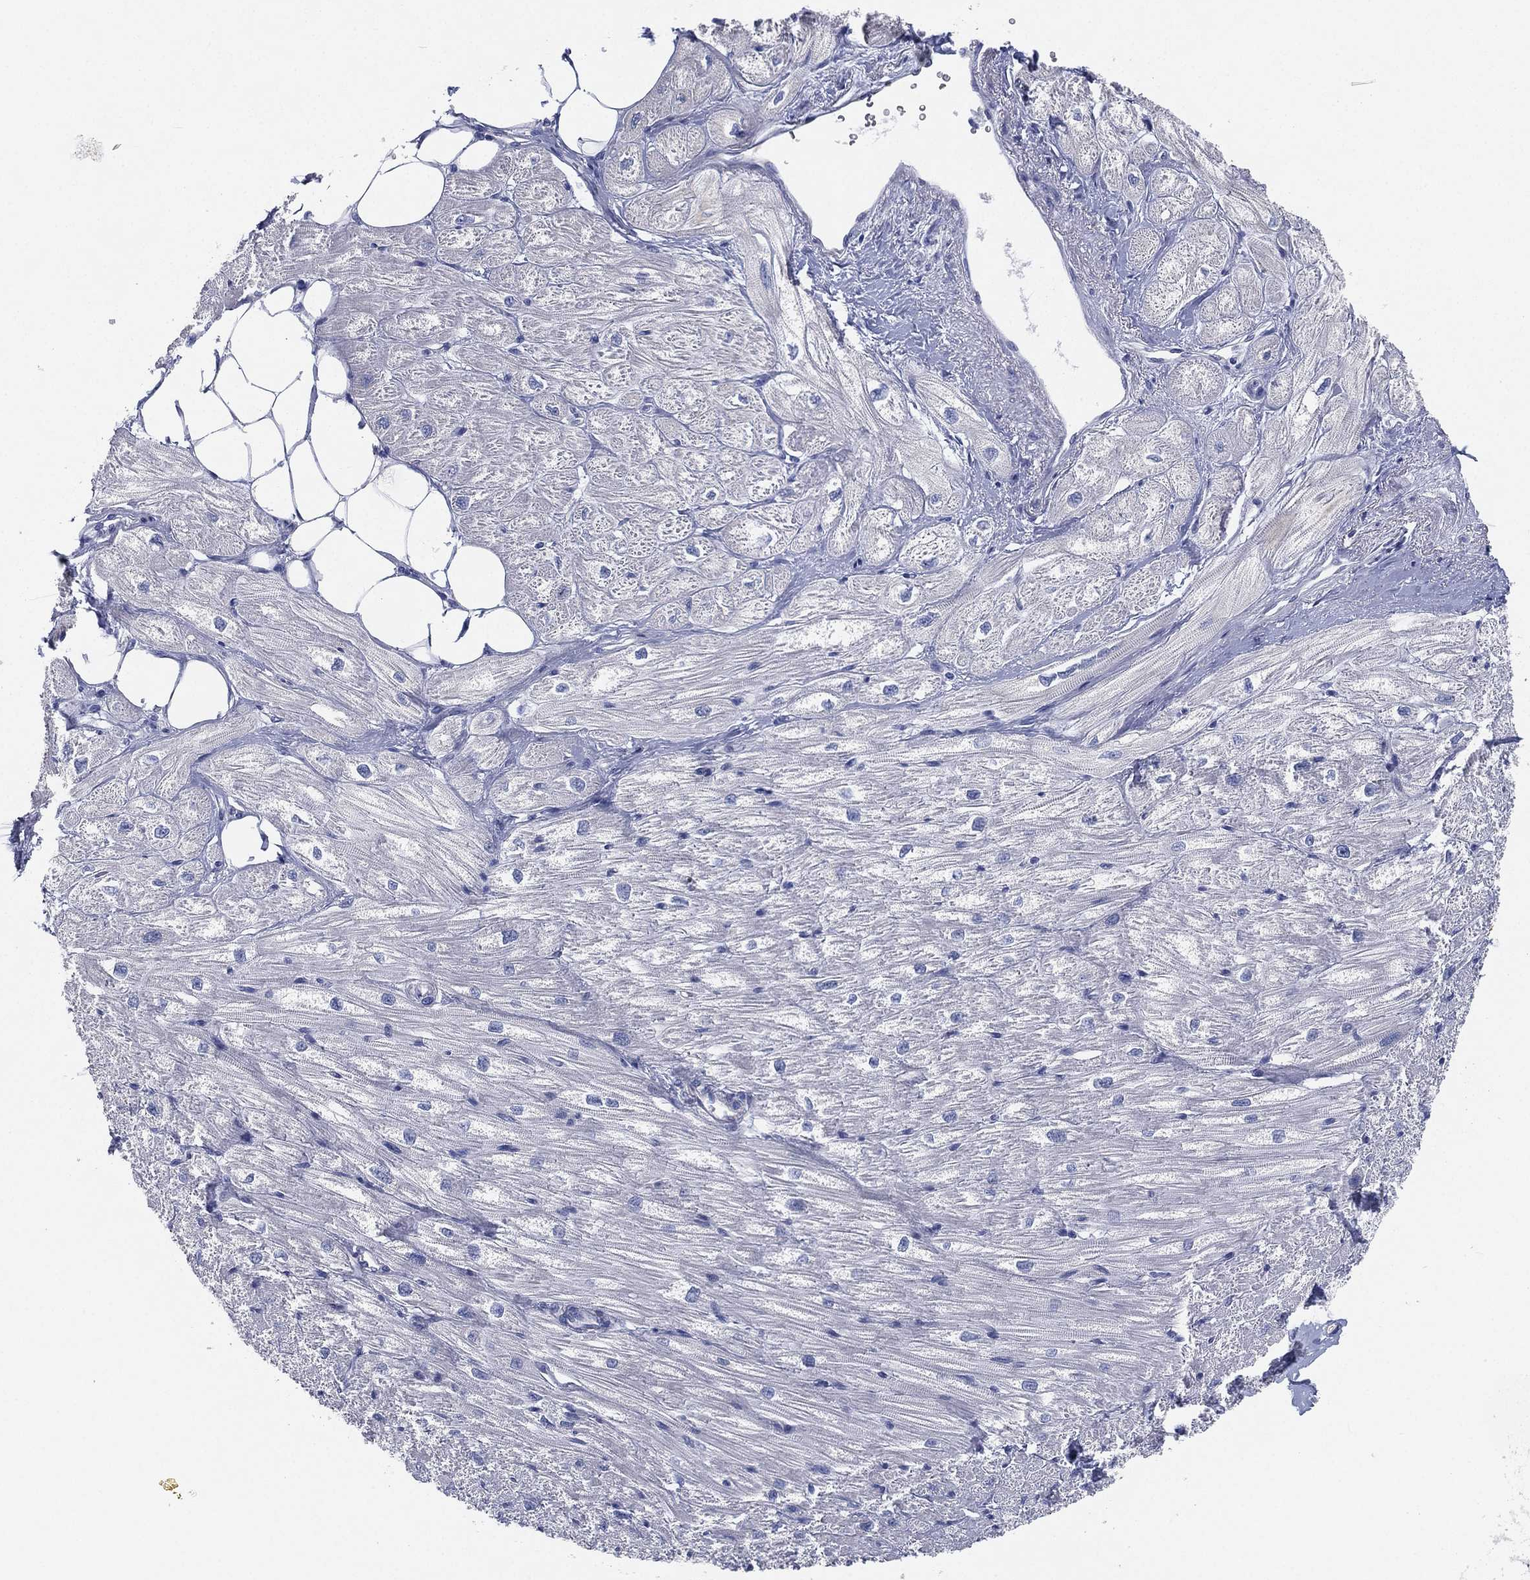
{"staining": {"intensity": "negative", "quantity": "none", "location": "none"}, "tissue": "heart muscle", "cell_type": "Cardiomyocytes", "image_type": "normal", "snomed": [{"axis": "morphology", "description": "Normal tissue, NOS"}, {"axis": "topography", "description": "Heart"}], "caption": "IHC of unremarkable heart muscle shows no staining in cardiomyocytes.", "gene": "CCDC70", "patient": {"sex": "male", "age": 57}}